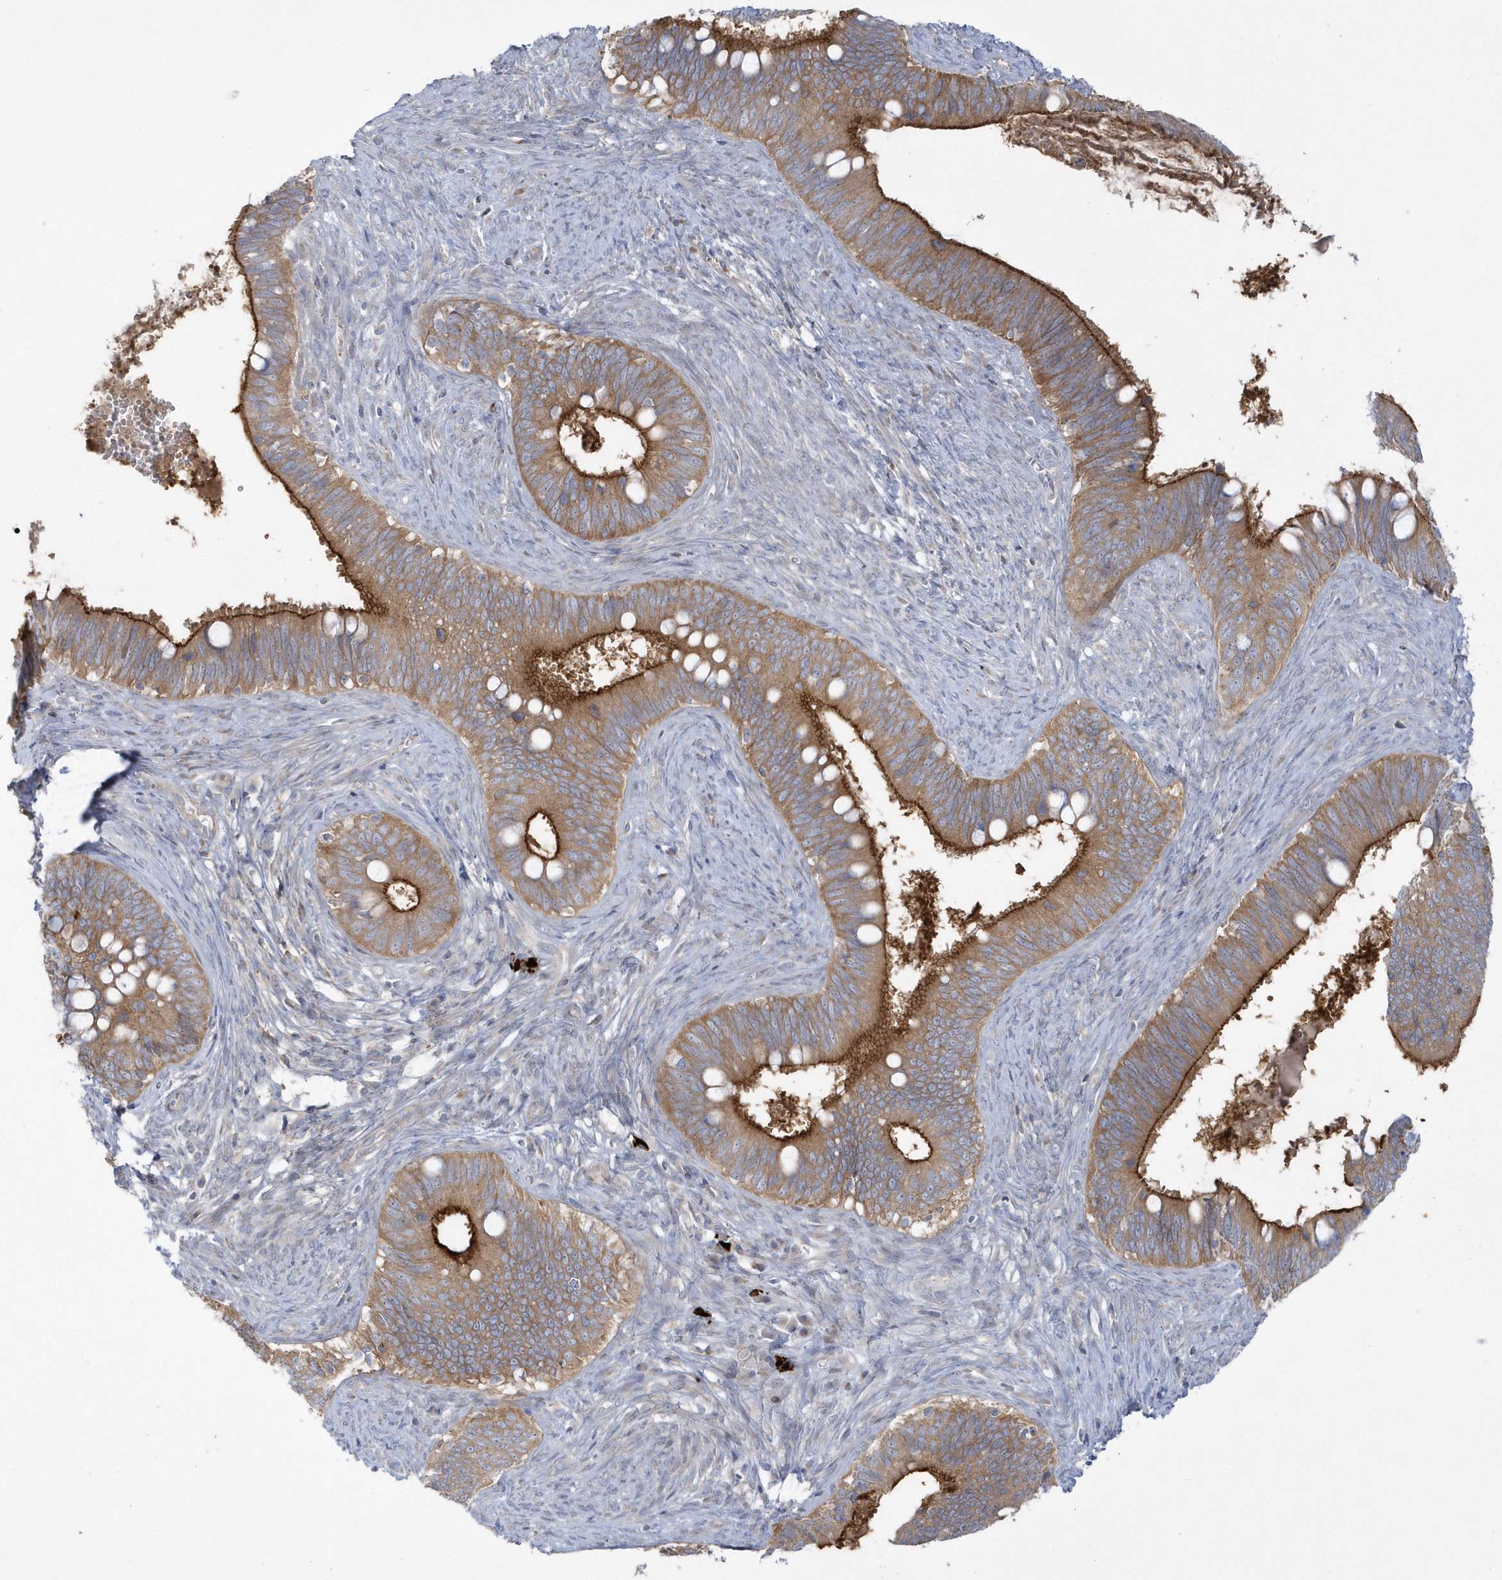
{"staining": {"intensity": "strong", "quantity": ">75%", "location": "cytoplasmic/membranous"}, "tissue": "cervical cancer", "cell_type": "Tumor cells", "image_type": "cancer", "snomed": [{"axis": "morphology", "description": "Adenocarcinoma, NOS"}, {"axis": "topography", "description": "Cervix"}], "caption": "Immunohistochemical staining of adenocarcinoma (cervical) displays high levels of strong cytoplasmic/membranous protein positivity in approximately >75% of tumor cells. (Stains: DAB in brown, nuclei in blue, Microscopy: brightfield microscopy at high magnification).", "gene": "DNAJC18", "patient": {"sex": "female", "age": 42}}